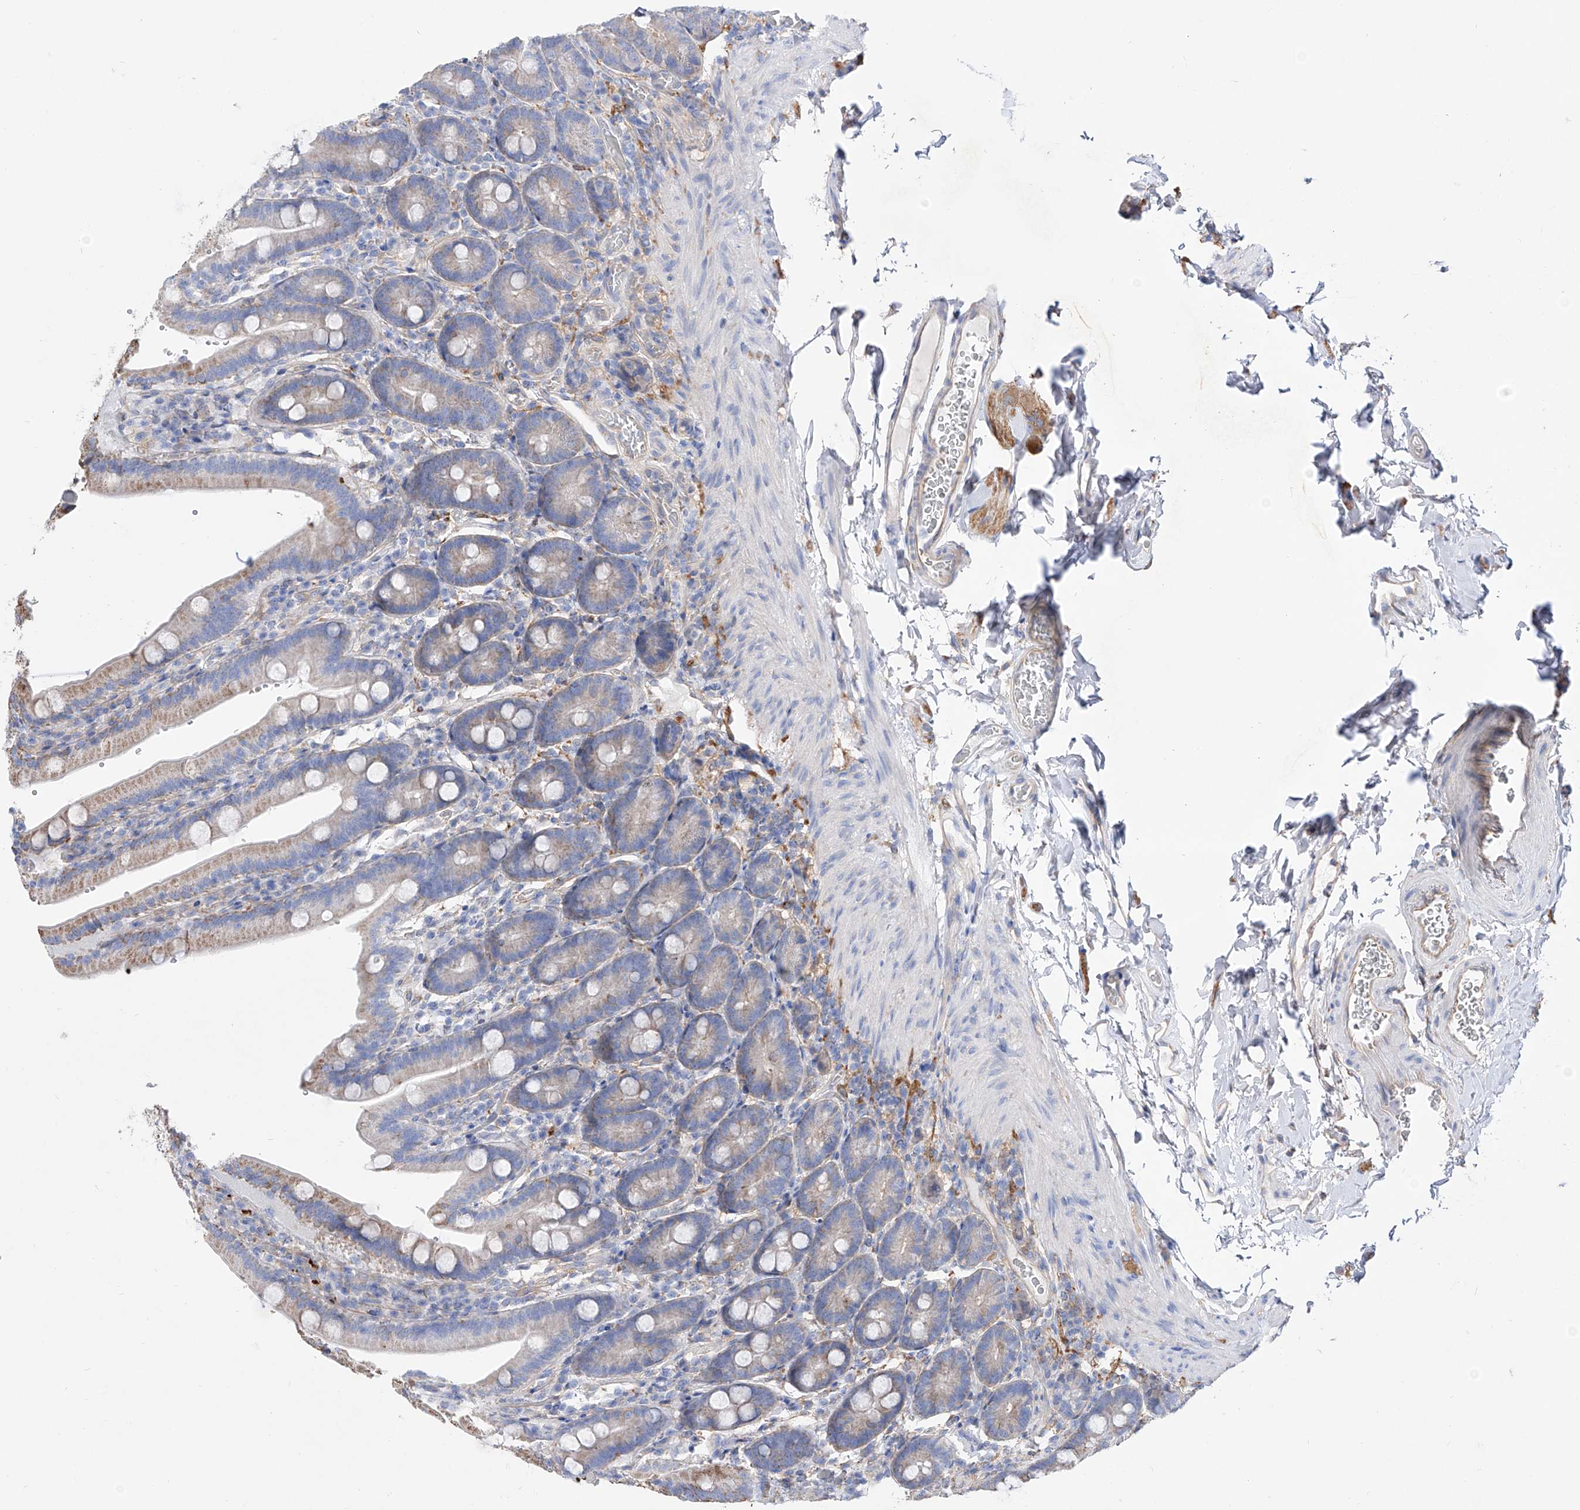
{"staining": {"intensity": "weak", "quantity": "25%-75%", "location": "cytoplasmic/membranous"}, "tissue": "duodenum", "cell_type": "Glandular cells", "image_type": "normal", "snomed": [{"axis": "morphology", "description": "Normal tissue, NOS"}, {"axis": "topography", "description": "Duodenum"}], "caption": "IHC micrograph of unremarkable duodenum: duodenum stained using immunohistochemistry reveals low levels of weak protein expression localized specifically in the cytoplasmic/membranous of glandular cells, appearing as a cytoplasmic/membranous brown color.", "gene": "ZNF653", "patient": {"sex": "female", "age": 62}}